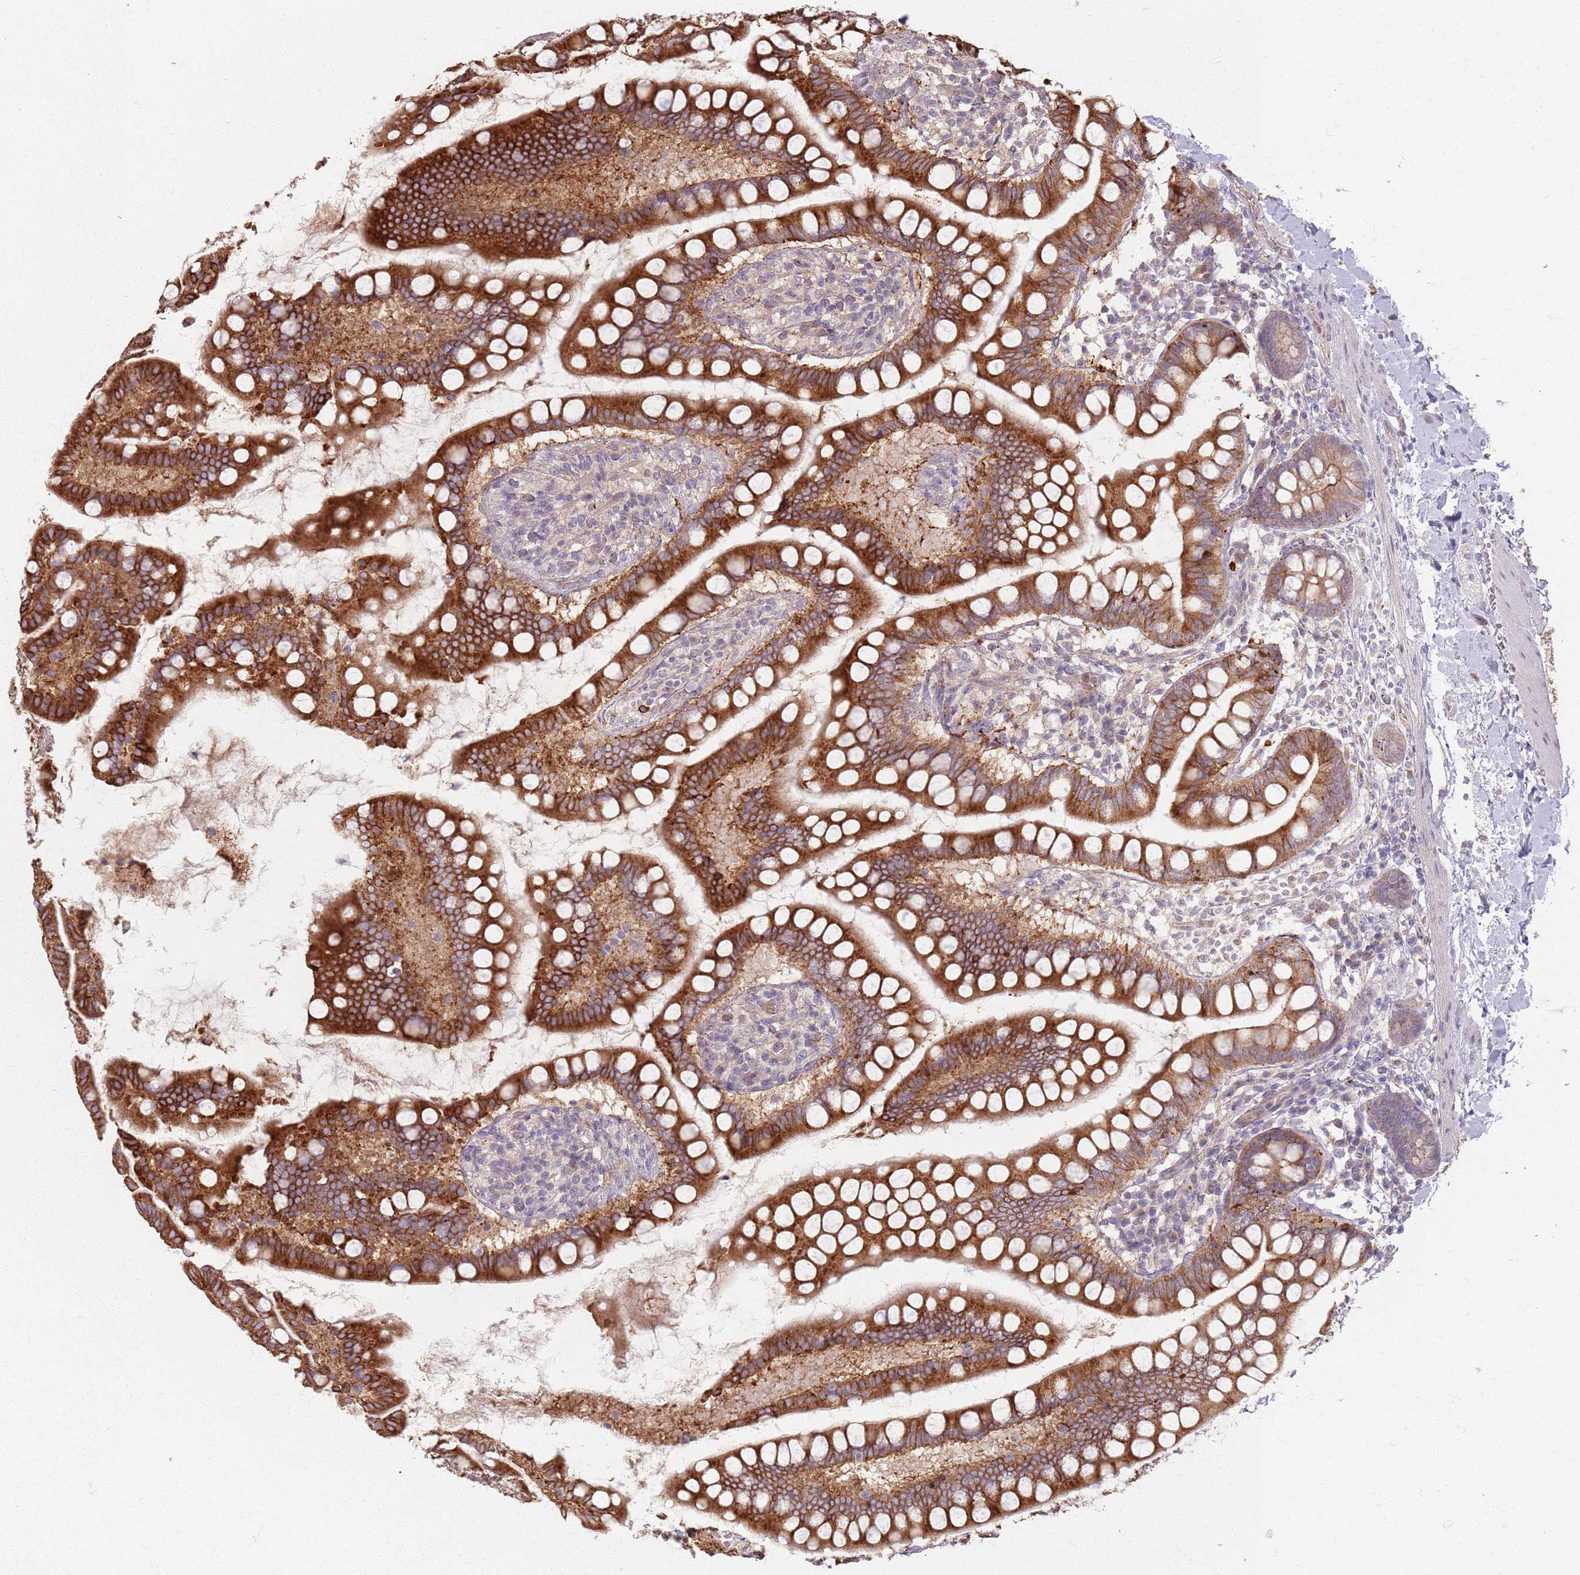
{"staining": {"intensity": "strong", "quantity": ">75%", "location": "cytoplasmic/membranous"}, "tissue": "small intestine", "cell_type": "Glandular cells", "image_type": "normal", "snomed": [{"axis": "morphology", "description": "Normal tissue, NOS"}, {"axis": "topography", "description": "Small intestine"}], "caption": "The histopathology image reveals immunohistochemical staining of unremarkable small intestine. There is strong cytoplasmic/membranous expression is seen in approximately >75% of glandular cells.", "gene": "KCNA5", "patient": {"sex": "female", "age": 84}}